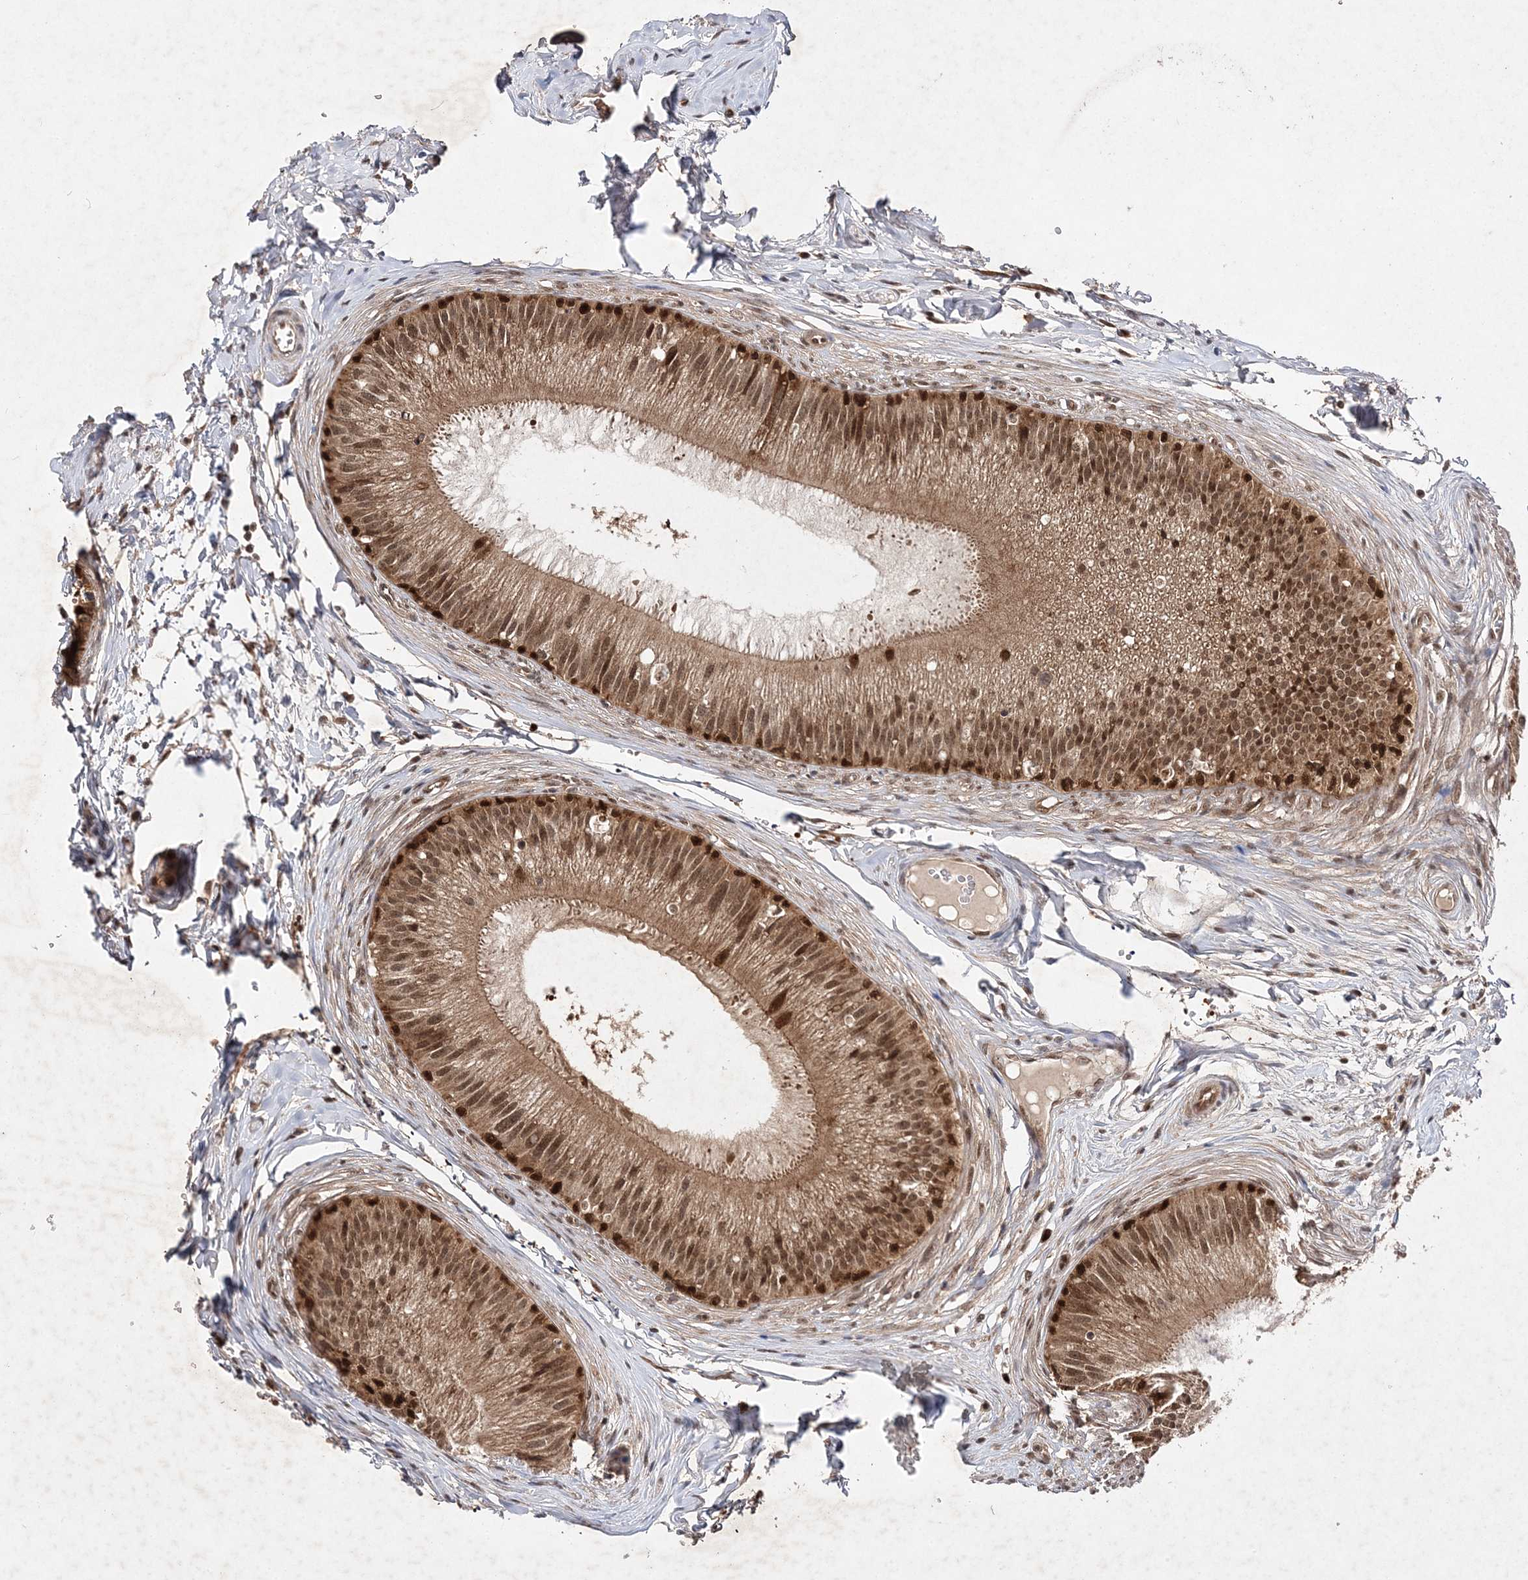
{"staining": {"intensity": "moderate", "quantity": ">75%", "location": "cytoplasmic/membranous,nuclear"}, "tissue": "epididymis", "cell_type": "Glandular cells", "image_type": "normal", "snomed": [{"axis": "morphology", "description": "Normal tissue, NOS"}, {"axis": "topography", "description": "Epididymis"}], "caption": "Immunohistochemical staining of unremarkable epididymis displays >75% levels of moderate cytoplasmic/membranous,nuclear protein staining in about >75% of glandular cells. (Stains: DAB in brown, nuclei in blue, Microscopy: brightfield microscopy at high magnification).", "gene": "NIF3L1", "patient": {"sex": "male", "age": 31}}